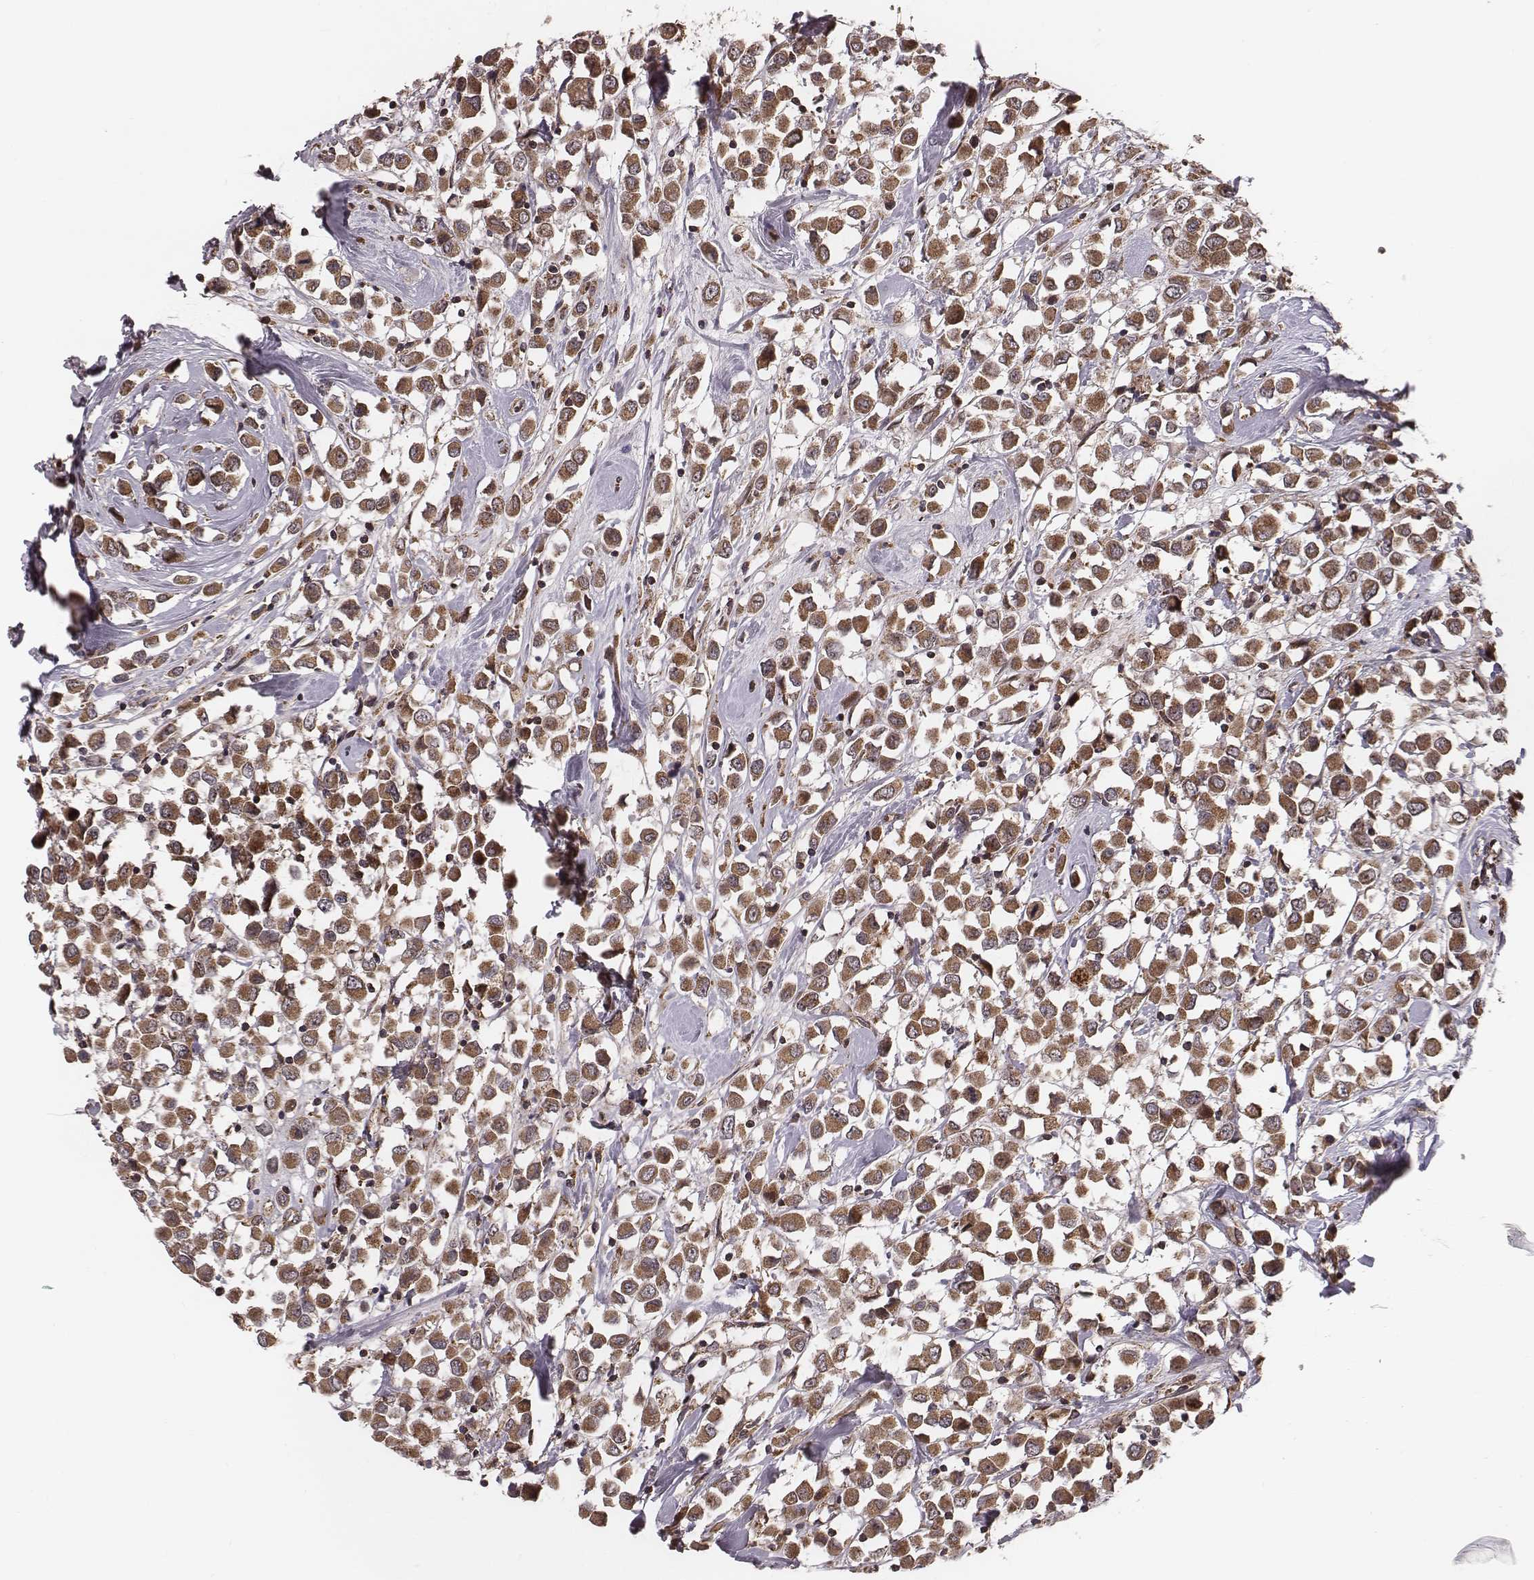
{"staining": {"intensity": "moderate", "quantity": ">75%", "location": "cytoplasmic/membranous"}, "tissue": "breast cancer", "cell_type": "Tumor cells", "image_type": "cancer", "snomed": [{"axis": "morphology", "description": "Duct carcinoma"}, {"axis": "topography", "description": "Breast"}], "caption": "High-magnification brightfield microscopy of invasive ductal carcinoma (breast) stained with DAB (3,3'-diaminobenzidine) (brown) and counterstained with hematoxylin (blue). tumor cells exhibit moderate cytoplasmic/membranous expression is identified in about>75% of cells. The staining is performed using DAB brown chromogen to label protein expression. The nuclei are counter-stained blue using hematoxylin.", "gene": "ZDHHC21", "patient": {"sex": "female", "age": 61}}